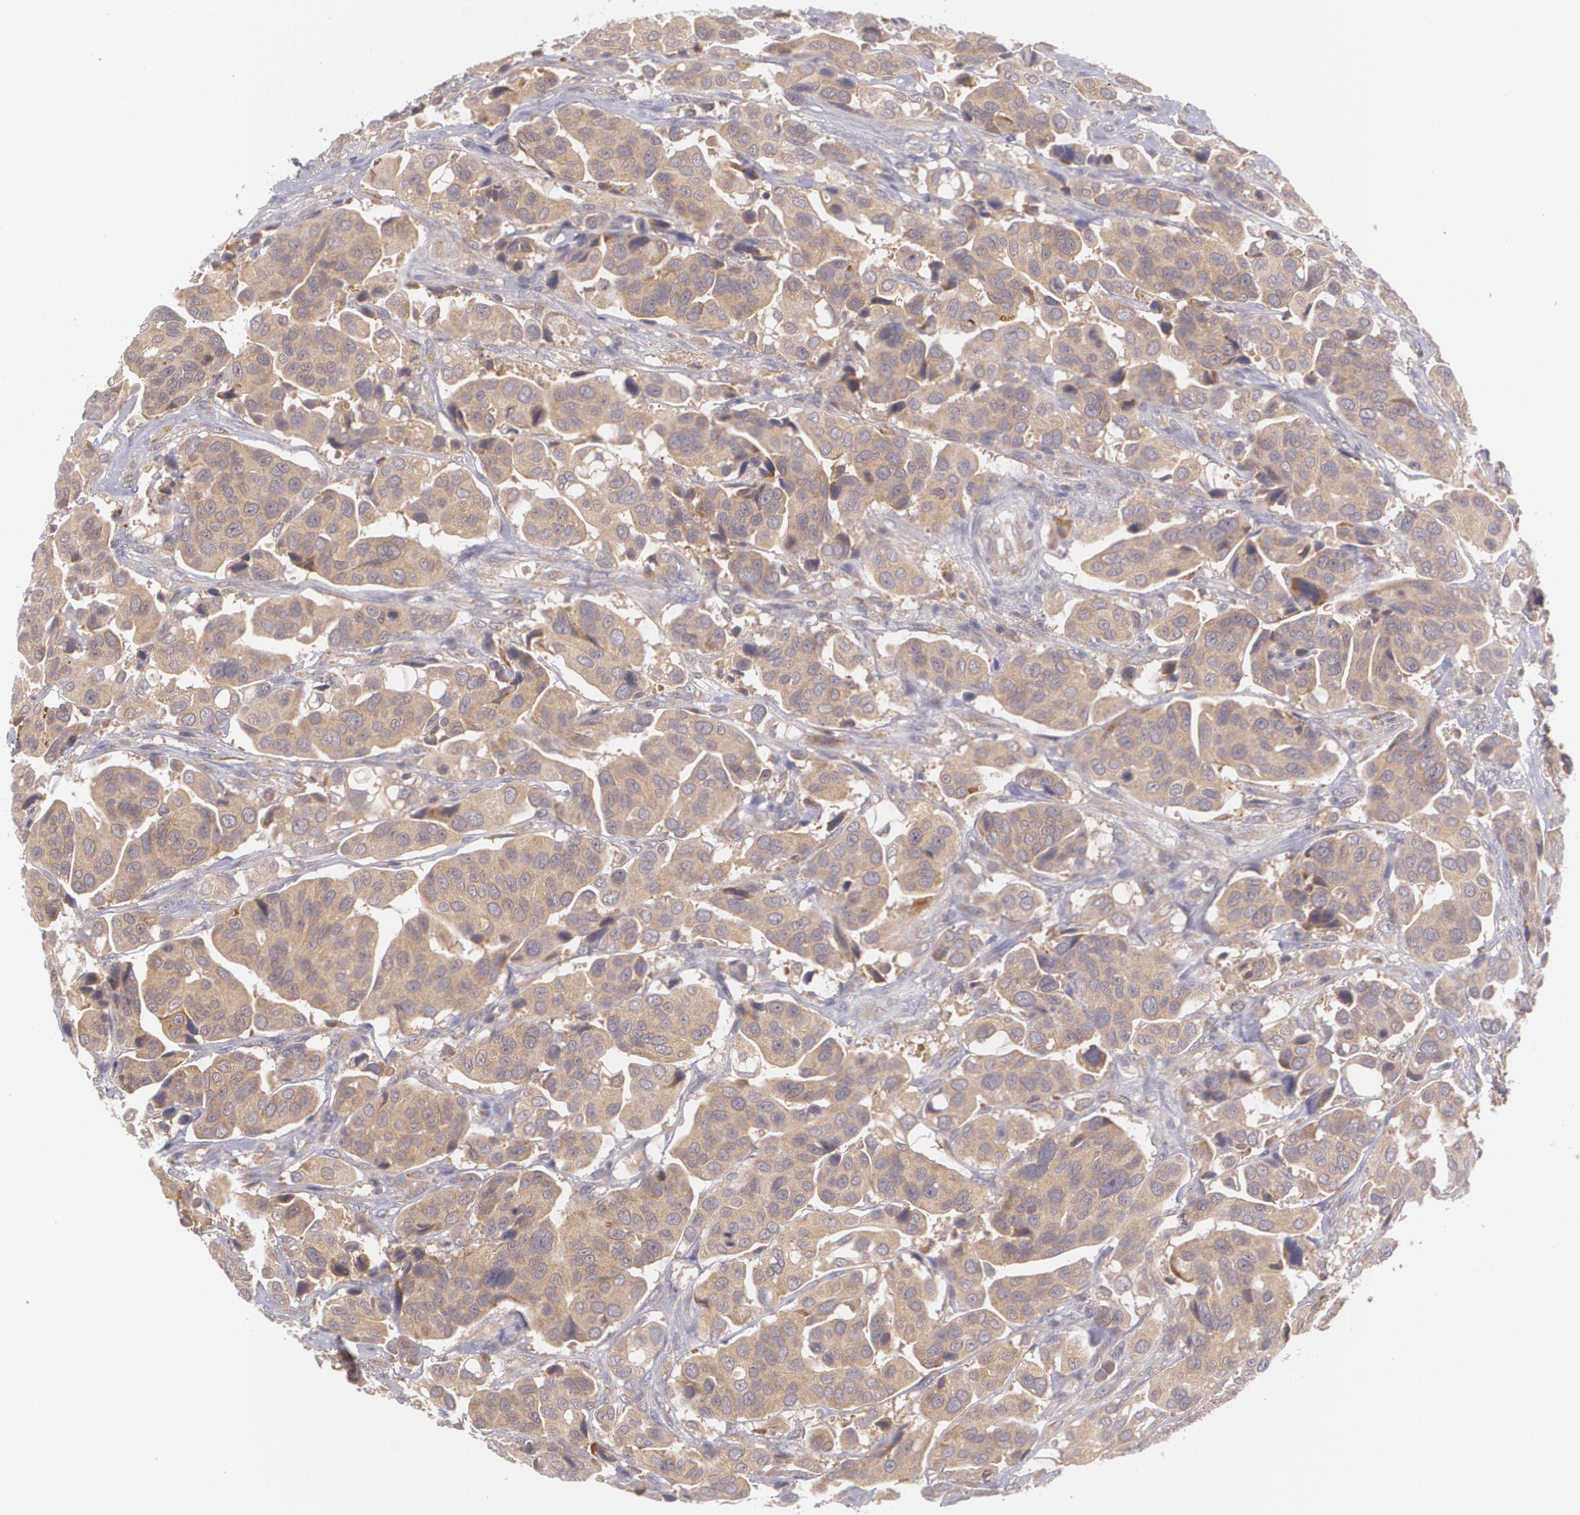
{"staining": {"intensity": "moderate", "quantity": ">75%", "location": "cytoplasmic/membranous"}, "tissue": "urothelial cancer", "cell_type": "Tumor cells", "image_type": "cancer", "snomed": [{"axis": "morphology", "description": "Adenocarcinoma, NOS"}, {"axis": "topography", "description": "Urinary bladder"}], "caption": "Immunohistochemical staining of human adenocarcinoma reveals medium levels of moderate cytoplasmic/membranous staining in about >75% of tumor cells.", "gene": "CCL17", "patient": {"sex": "male", "age": 61}}